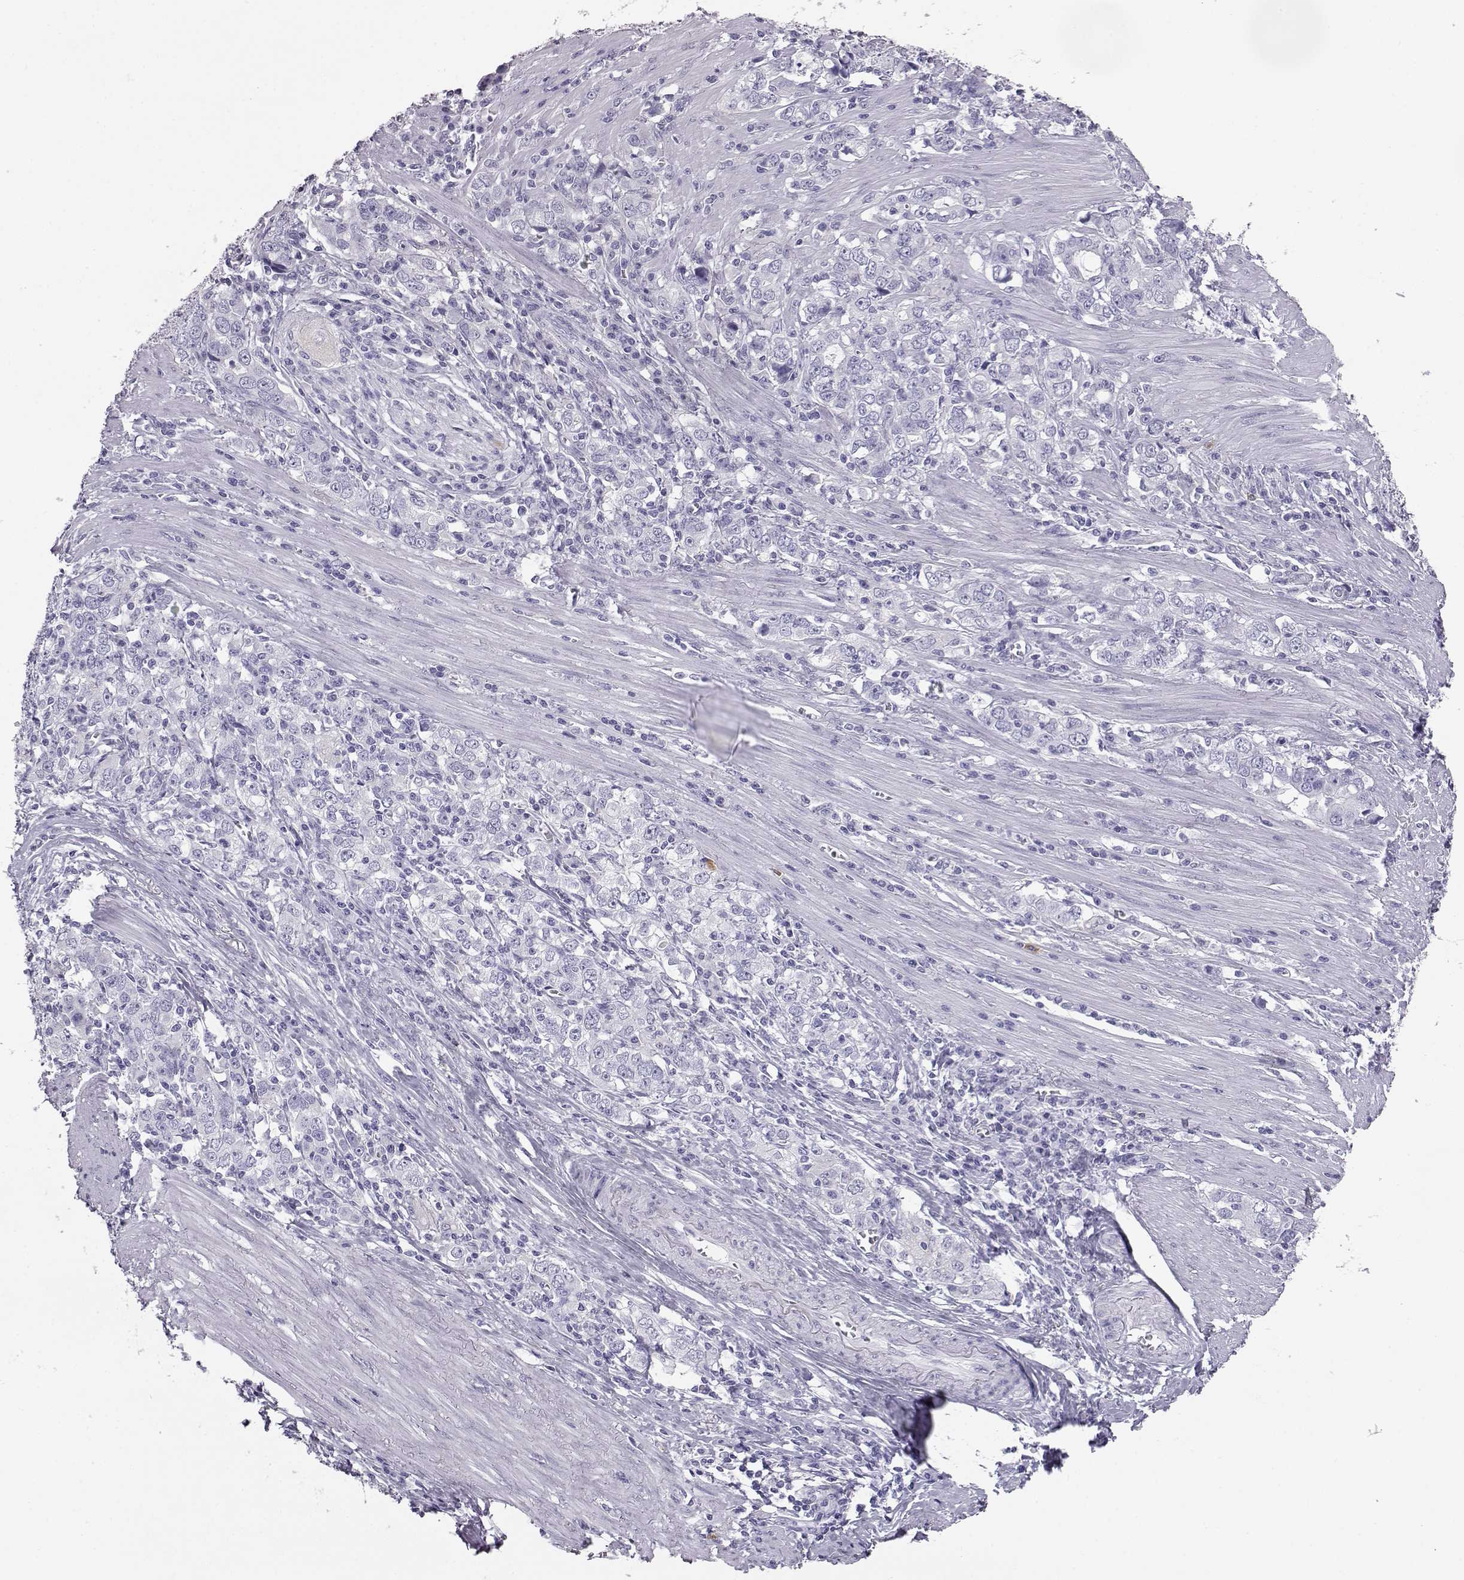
{"staining": {"intensity": "negative", "quantity": "none", "location": "none"}, "tissue": "stomach cancer", "cell_type": "Tumor cells", "image_type": "cancer", "snomed": [{"axis": "morphology", "description": "Adenocarcinoma, NOS"}, {"axis": "topography", "description": "Stomach, lower"}], "caption": "A high-resolution photomicrograph shows immunohistochemistry (IHC) staining of stomach cancer, which shows no significant expression in tumor cells. (Stains: DAB immunohistochemistry (IHC) with hematoxylin counter stain, Microscopy: brightfield microscopy at high magnification).", "gene": "ITLN2", "patient": {"sex": "female", "age": 72}}